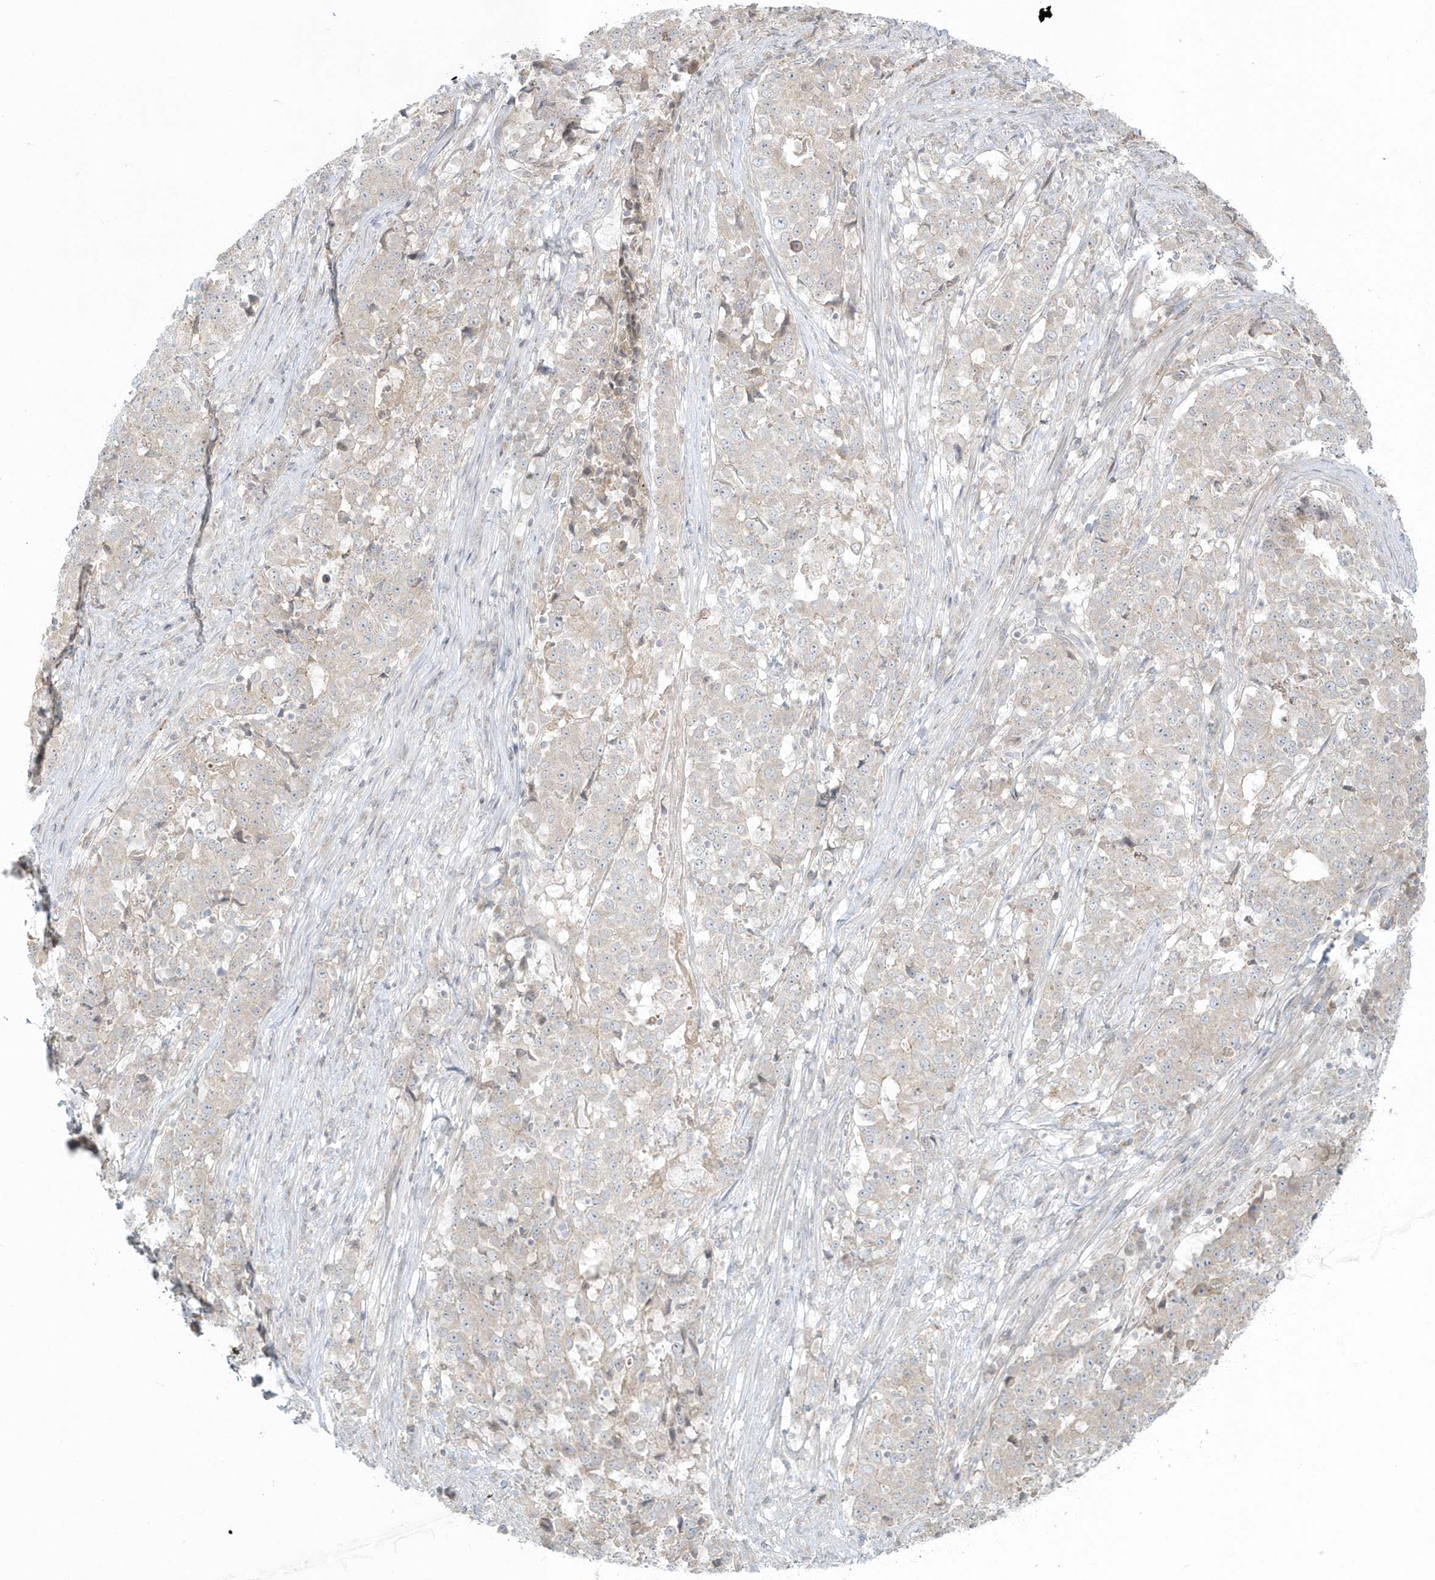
{"staining": {"intensity": "negative", "quantity": "none", "location": "none"}, "tissue": "stomach cancer", "cell_type": "Tumor cells", "image_type": "cancer", "snomed": [{"axis": "morphology", "description": "Adenocarcinoma, NOS"}, {"axis": "topography", "description": "Stomach"}], "caption": "Protein analysis of stomach adenocarcinoma displays no significant positivity in tumor cells.", "gene": "BLTP3A", "patient": {"sex": "male", "age": 59}}